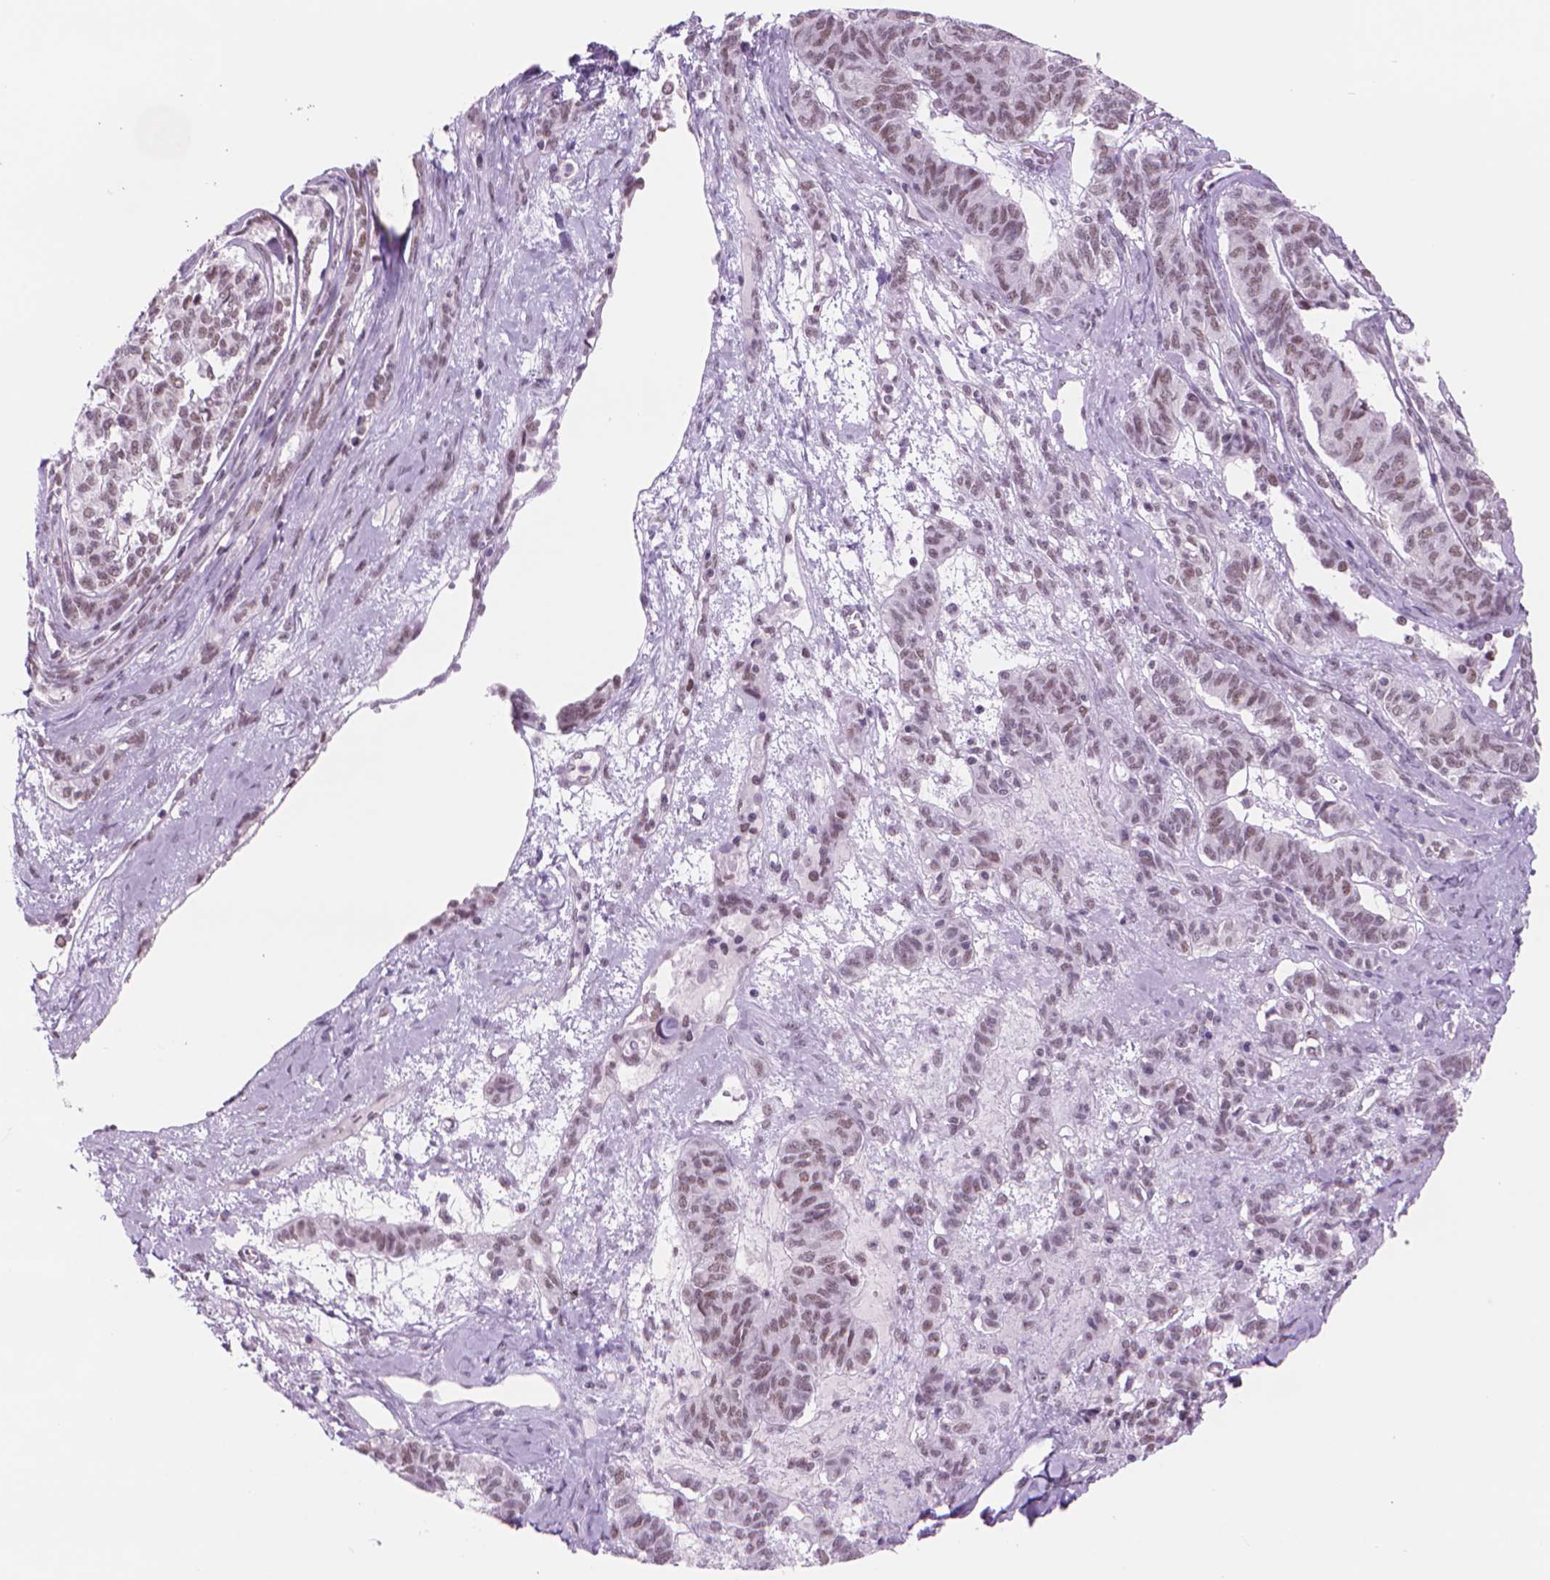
{"staining": {"intensity": "moderate", "quantity": "25%-75%", "location": "nuclear"}, "tissue": "ovarian cancer", "cell_type": "Tumor cells", "image_type": "cancer", "snomed": [{"axis": "morphology", "description": "Carcinoma, endometroid"}, {"axis": "topography", "description": "Ovary"}], "caption": "Human endometroid carcinoma (ovarian) stained with a brown dye demonstrates moderate nuclear positive positivity in approximately 25%-75% of tumor cells.", "gene": "POLR3D", "patient": {"sex": "female", "age": 80}}